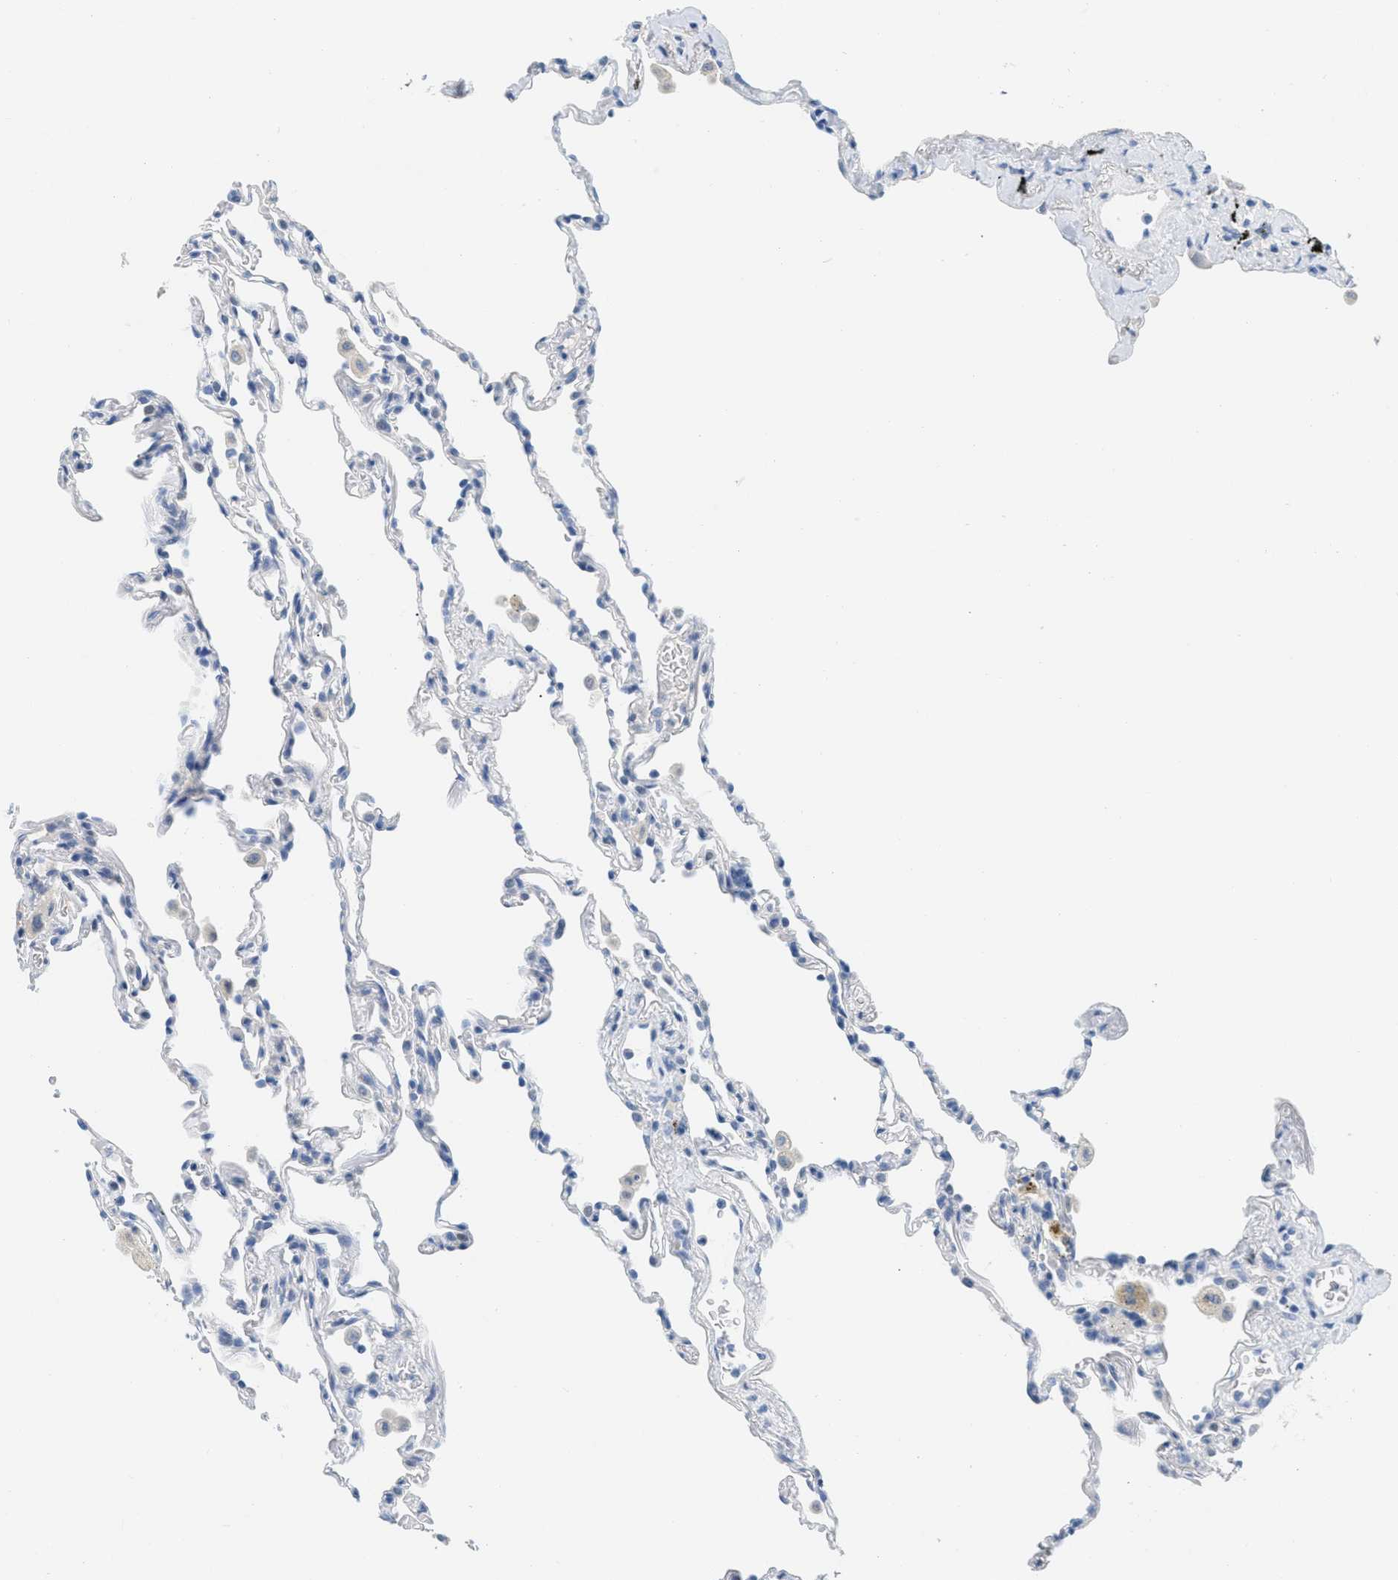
{"staining": {"intensity": "negative", "quantity": "none", "location": "none"}, "tissue": "lung", "cell_type": "Alveolar cells", "image_type": "normal", "snomed": [{"axis": "morphology", "description": "Normal tissue, NOS"}, {"axis": "topography", "description": "Lung"}], "caption": "Immunohistochemistry of unremarkable lung displays no expression in alveolar cells. (Brightfield microscopy of DAB (3,3'-diaminobenzidine) immunohistochemistry at high magnification).", "gene": "HSF2", "patient": {"sex": "male", "age": 59}}